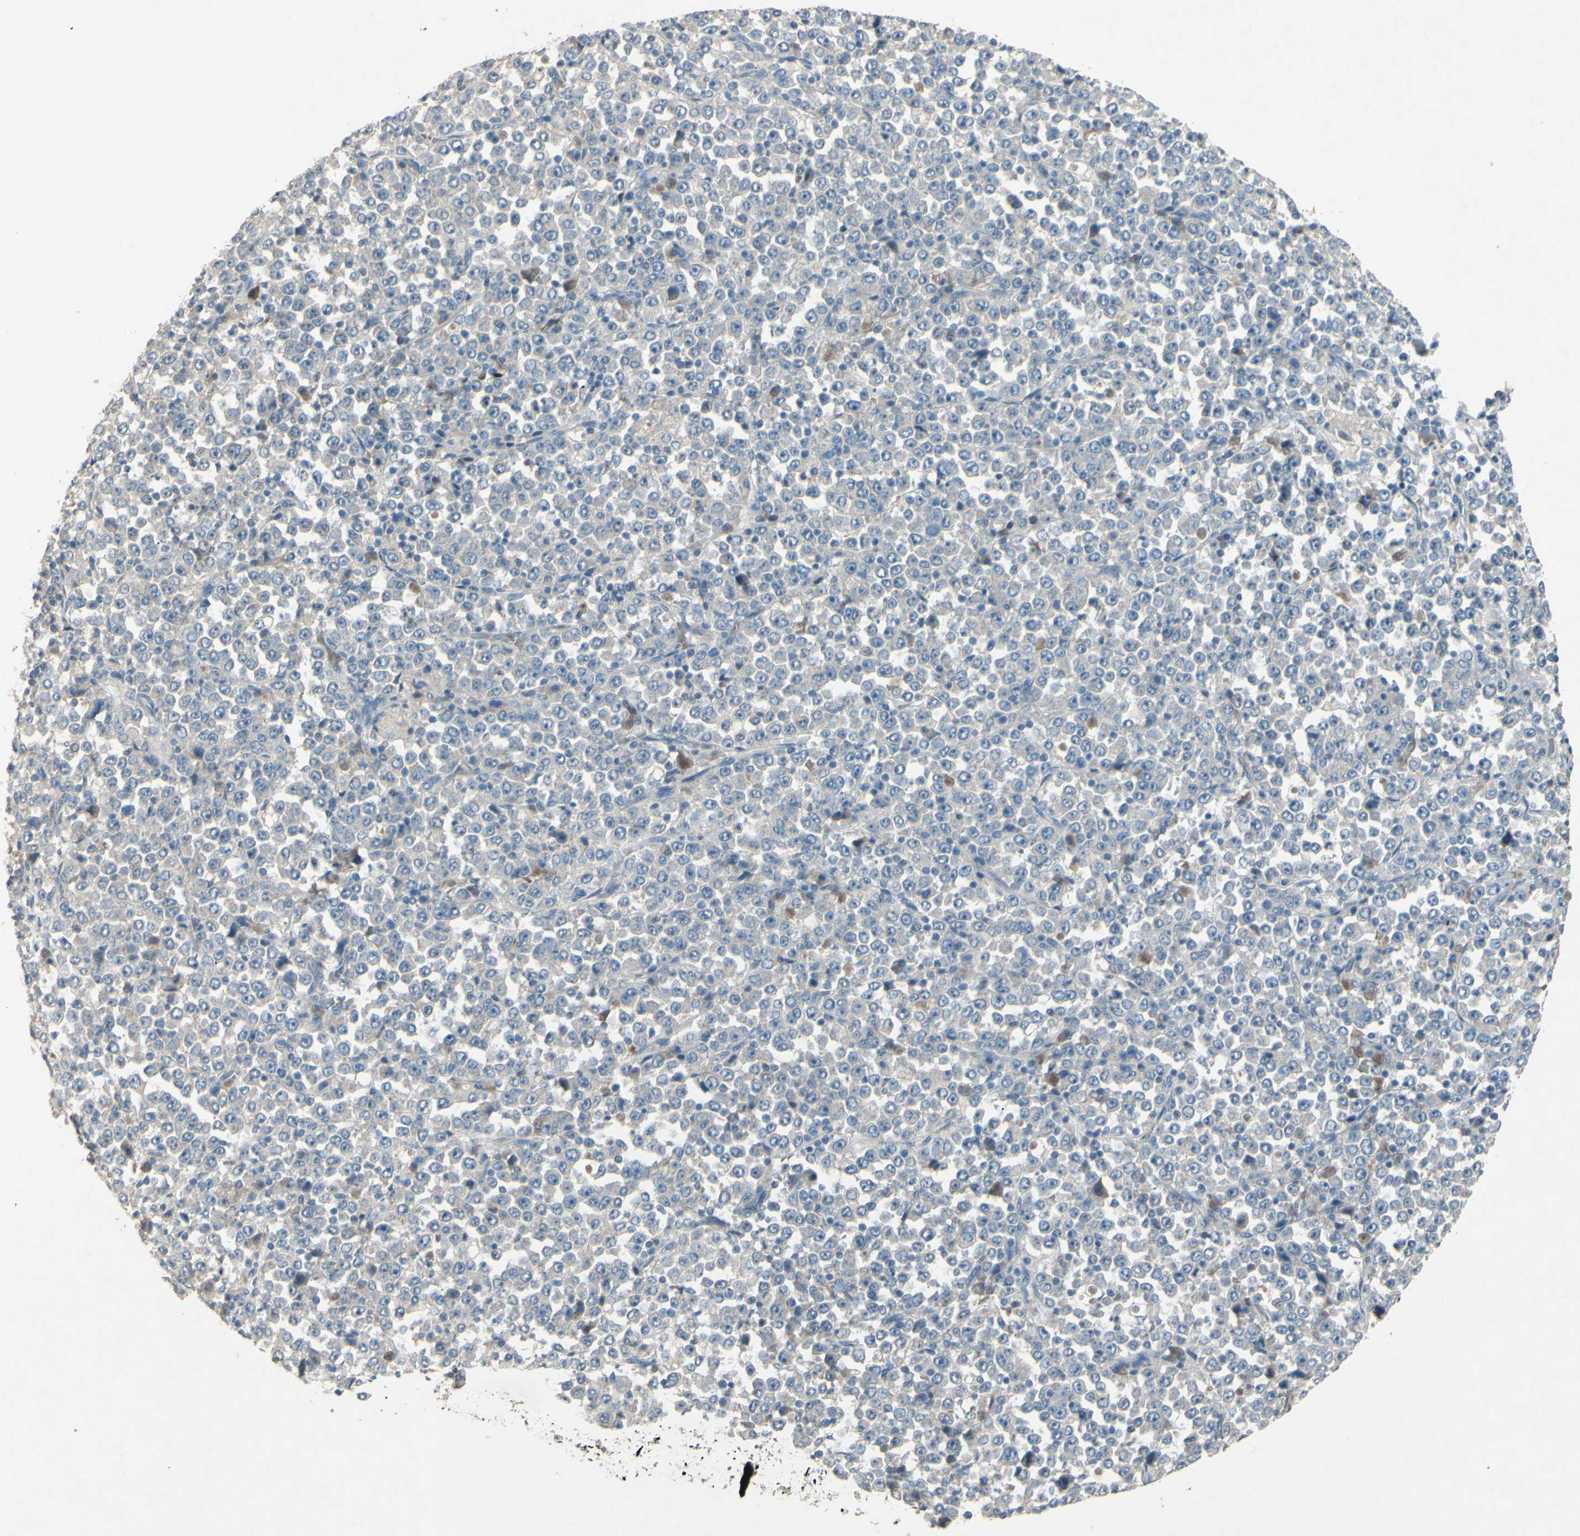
{"staining": {"intensity": "weak", "quantity": "<25%", "location": "cytoplasmic/membranous"}, "tissue": "stomach cancer", "cell_type": "Tumor cells", "image_type": "cancer", "snomed": [{"axis": "morphology", "description": "Normal tissue, NOS"}, {"axis": "morphology", "description": "Adenocarcinoma, NOS"}, {"axis": "topography", "description": "Stomach, upper"}, {"axis": "topography", "description": "Stomach"}], "caption": "Tumor cells are negative for brown protein staining in stomach adenocarcinoma.", "gene": "TIMM21", "patient": {"sex": "male", "age": 59}}